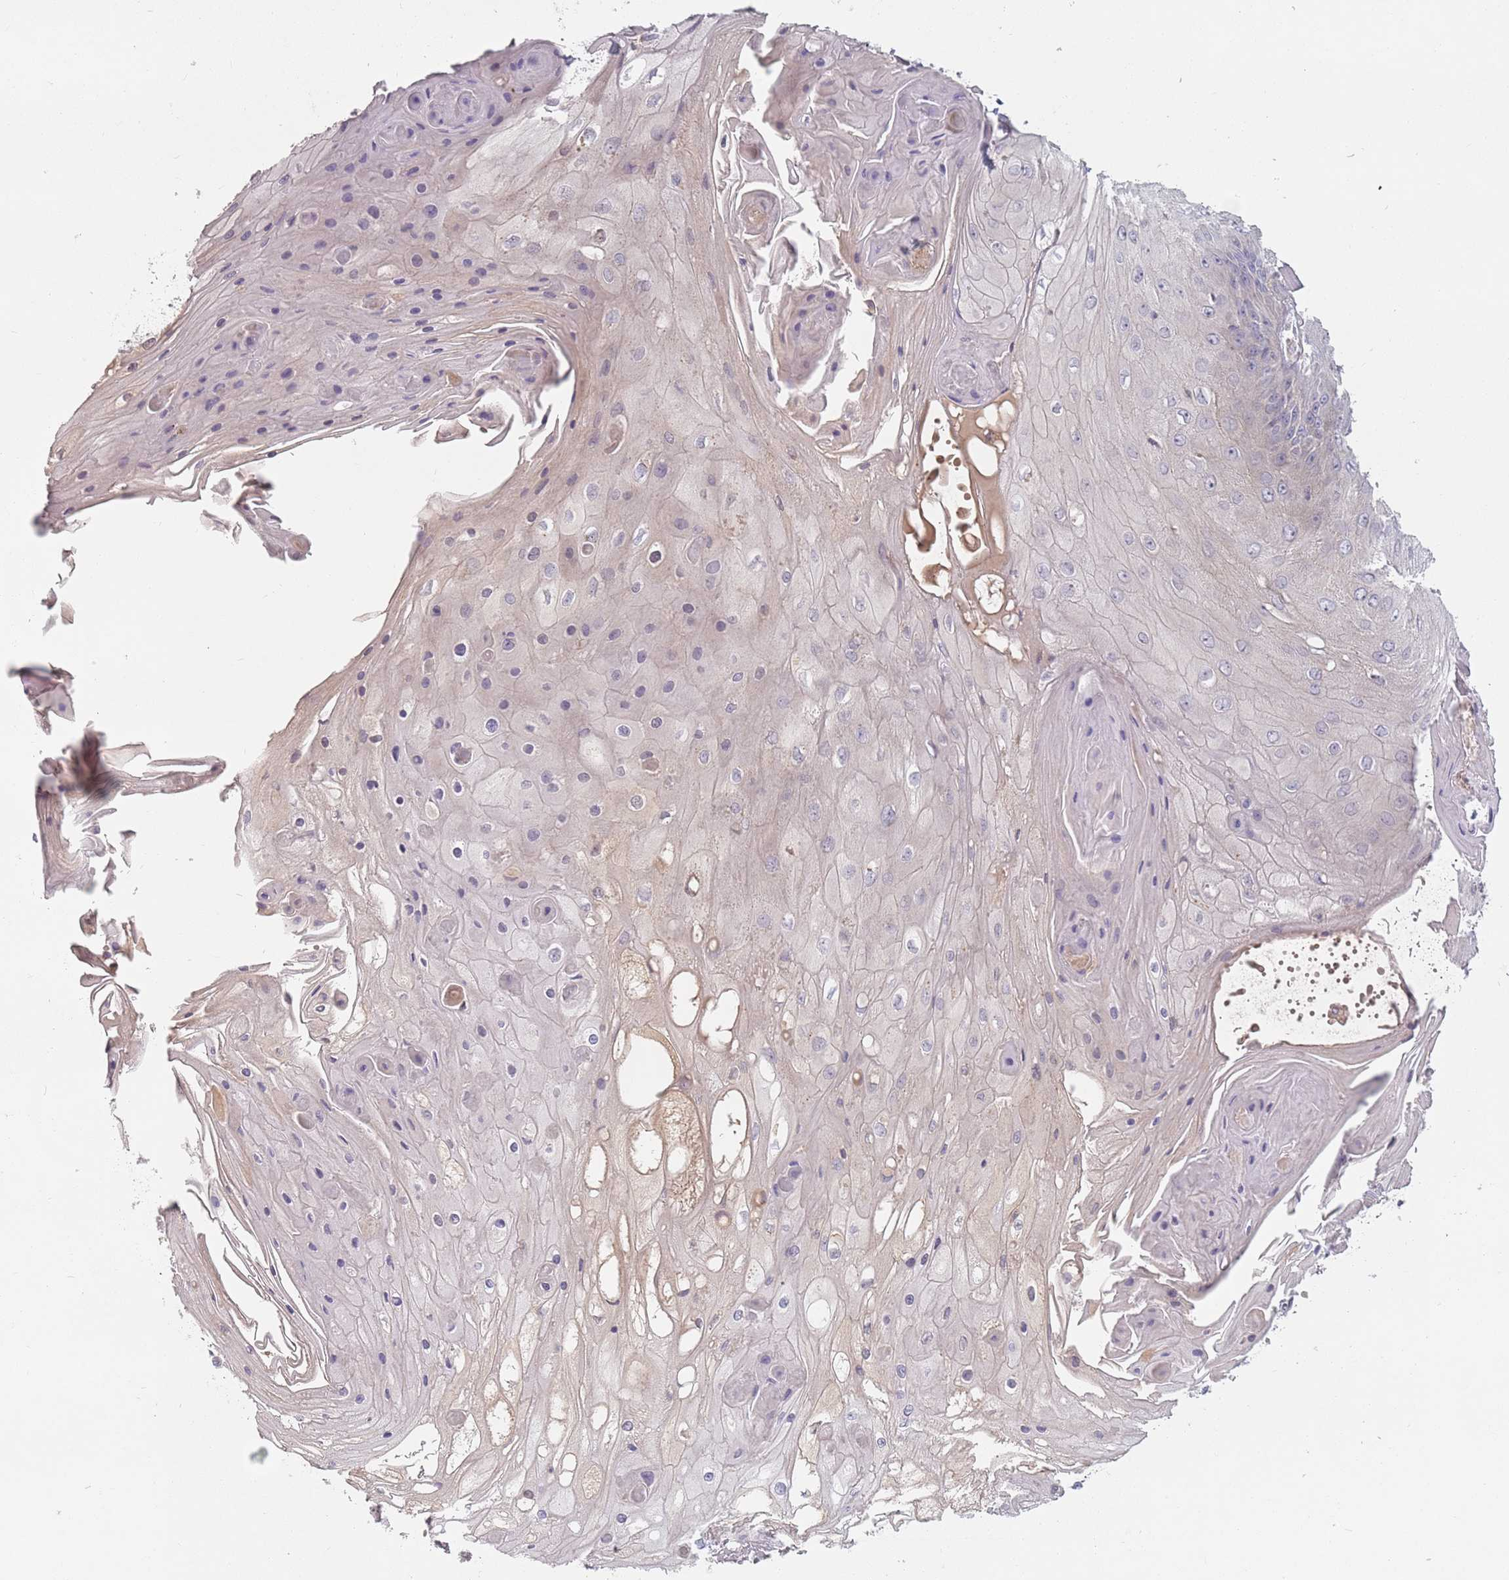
{"staining": {"intensity": "negative", "quantity": "none", "location": "none"}, "tissue": "skin cancer", "cell_type": "Tumor cells", "image_type": "cancer", "snomed": [{"axis": "morphology", "description": "Squamous cell carcinoma, NOS"}, {"axis": "topography", "description": "Skin"}], "caption": "This is a photomicrograph of IHC staining of skin squamous cell carcinoma, which shows no positivity in tumor cells.", "gene": "ASB13", "patient": {"sex": "male", "age": 70}}